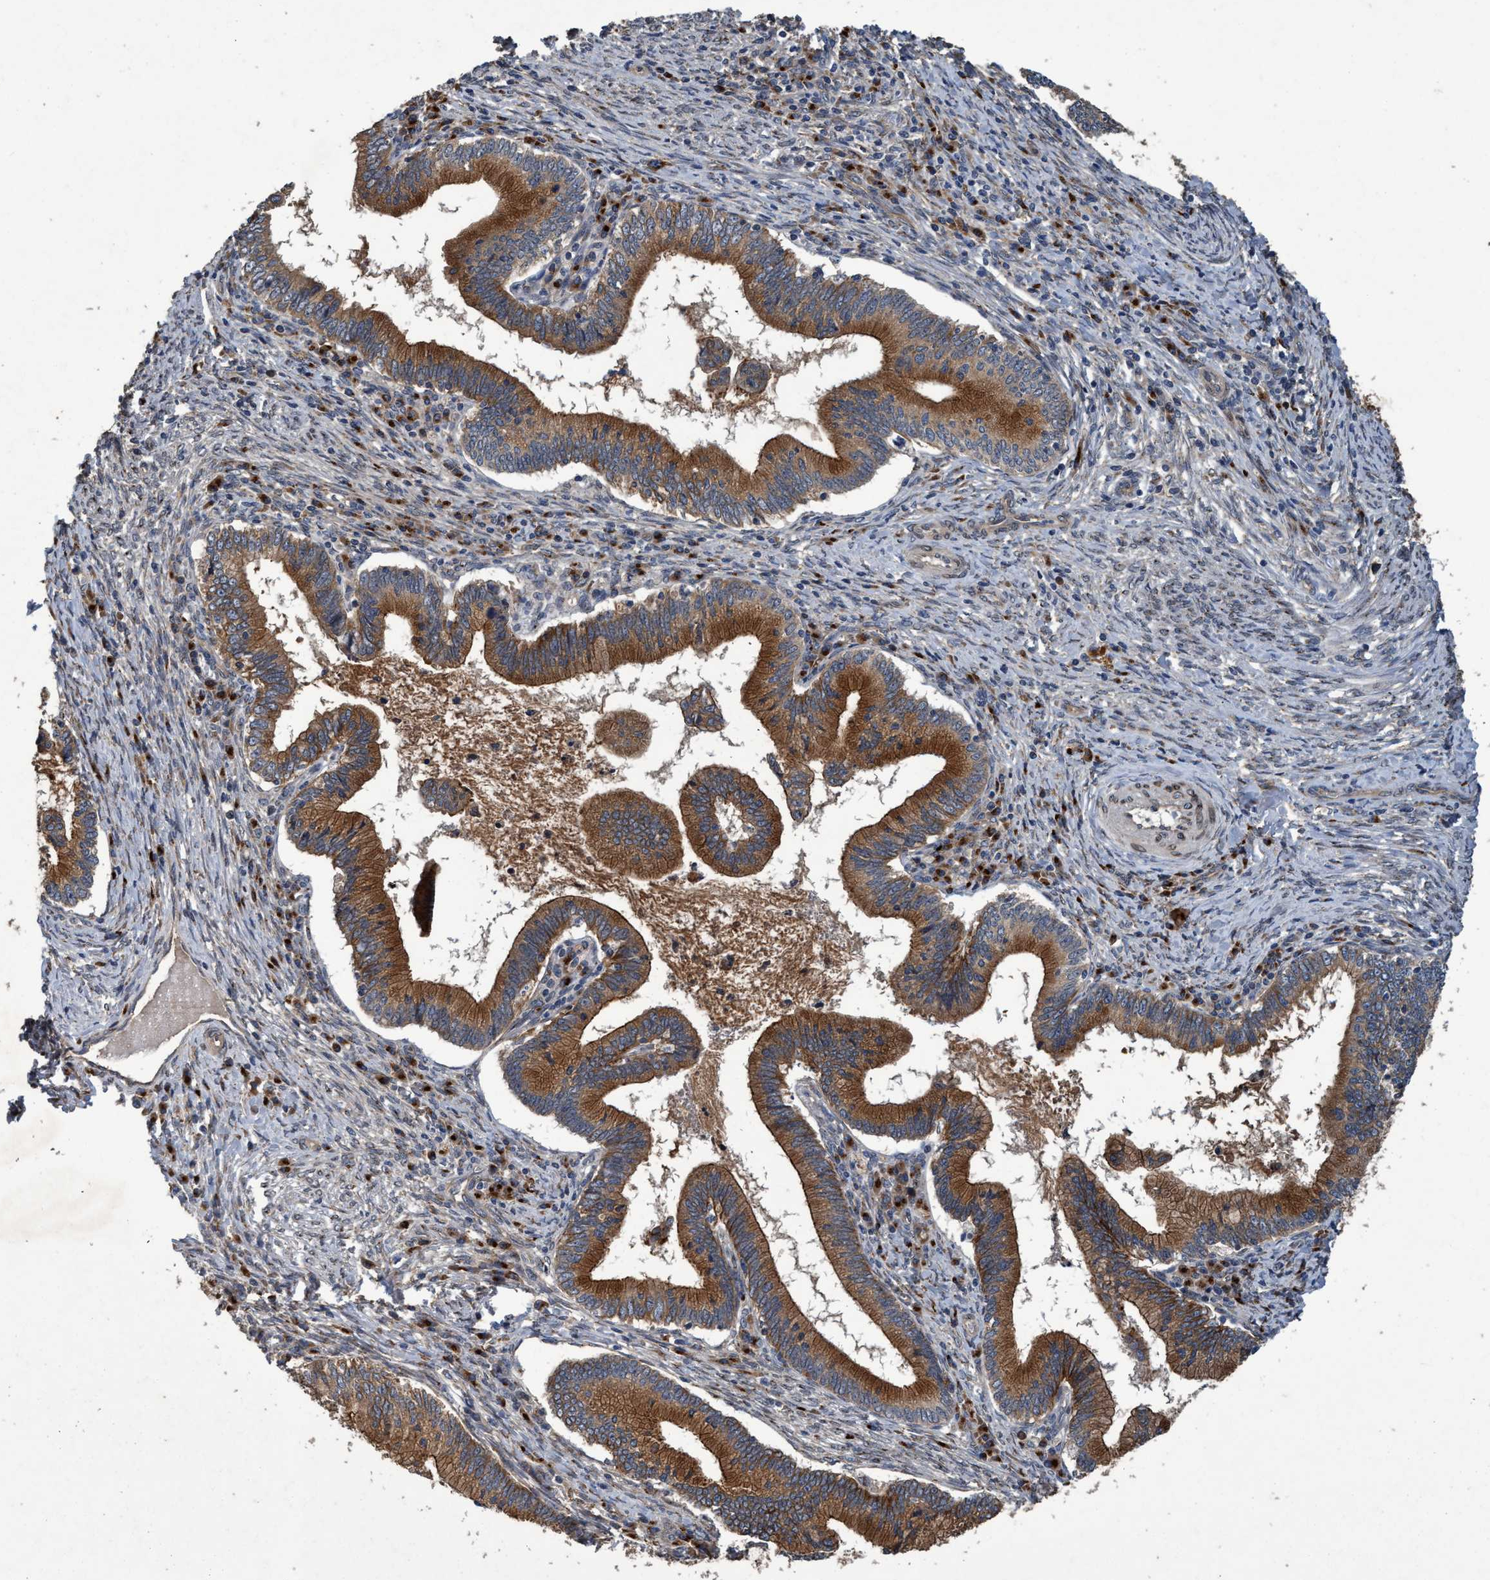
{"staining": {"intensity": "strong", "quantity": ">75%", "location": "cytoplasmic/membranous"}, "tissue": "cervical cancer", "cell_type": "Tumor cells", "image_type": "cancer", "snomed": [{"axis": "morphology", "description": "Adenocarcinoma, NOS"}, {"axis": "topography", "description": "Cervix"}], "caption": "Cervical cancer stained with immunohistochemistry shows strong cytoplasmic/membranous staining in approximately >75% of tumor cells.", "gene": "MACC1", "patient": {"sex": "female", "age": 36}}